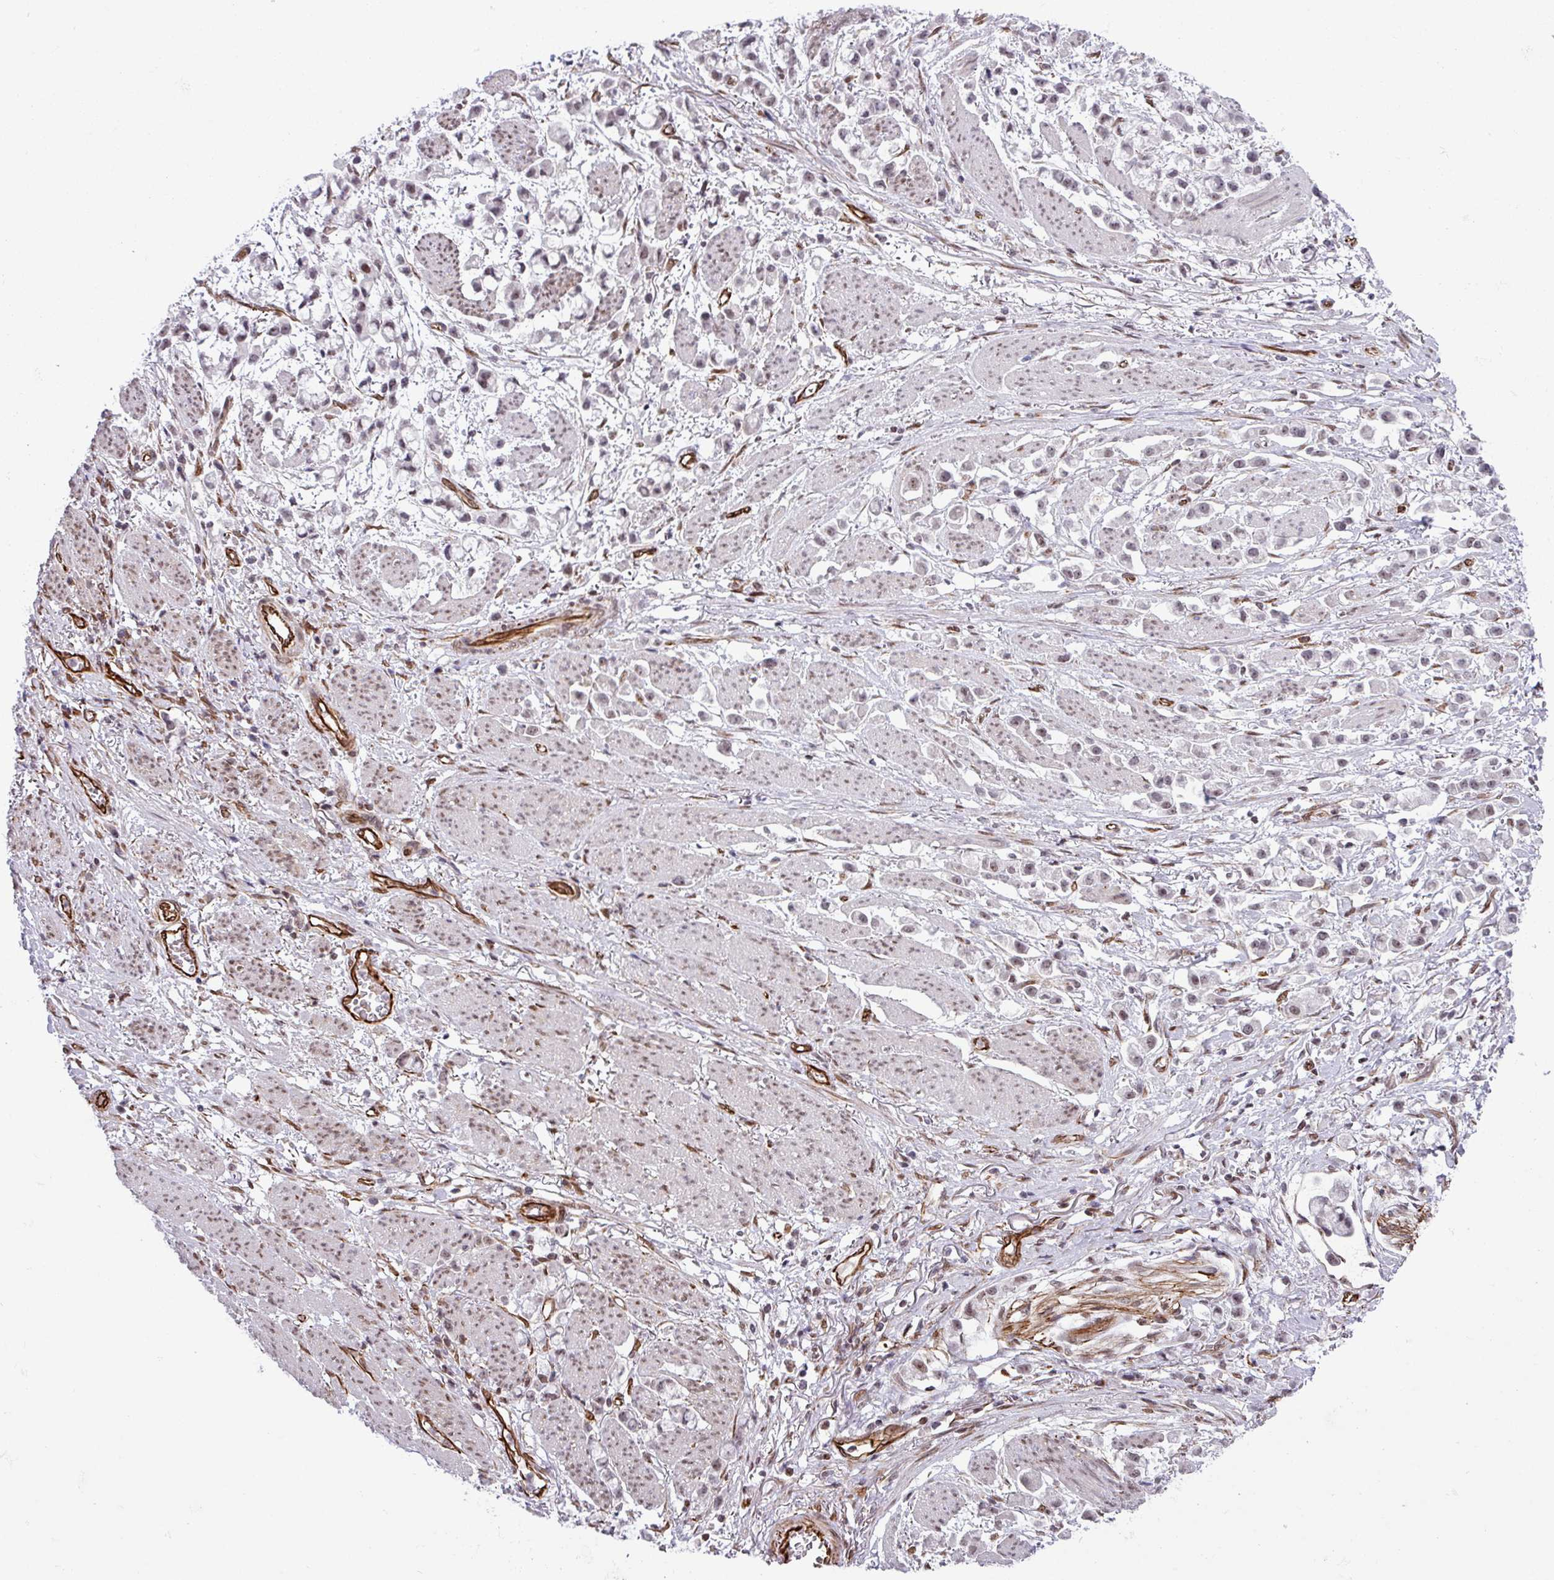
{"staining": {"intensity": "weak", "quantity": "<25%", "location": "nuclear"}, "tissue": "stomach cancer", "cell_type": "Tumor cells", "image_type": "cancer", "snomed": [{"axis": "morphology", "description": "Adenocarcinoma, NOS"}, {"axis": "topography", "description": "Stomach"}], "caption": "IHC photomicrograph of neoplastic tissue: adenocarcinoma (stomach) stained with DAB shows no significant protein staining in tumor cells.", "gene": "CHD3", "patient": {"sex": "female", "age": 81}}